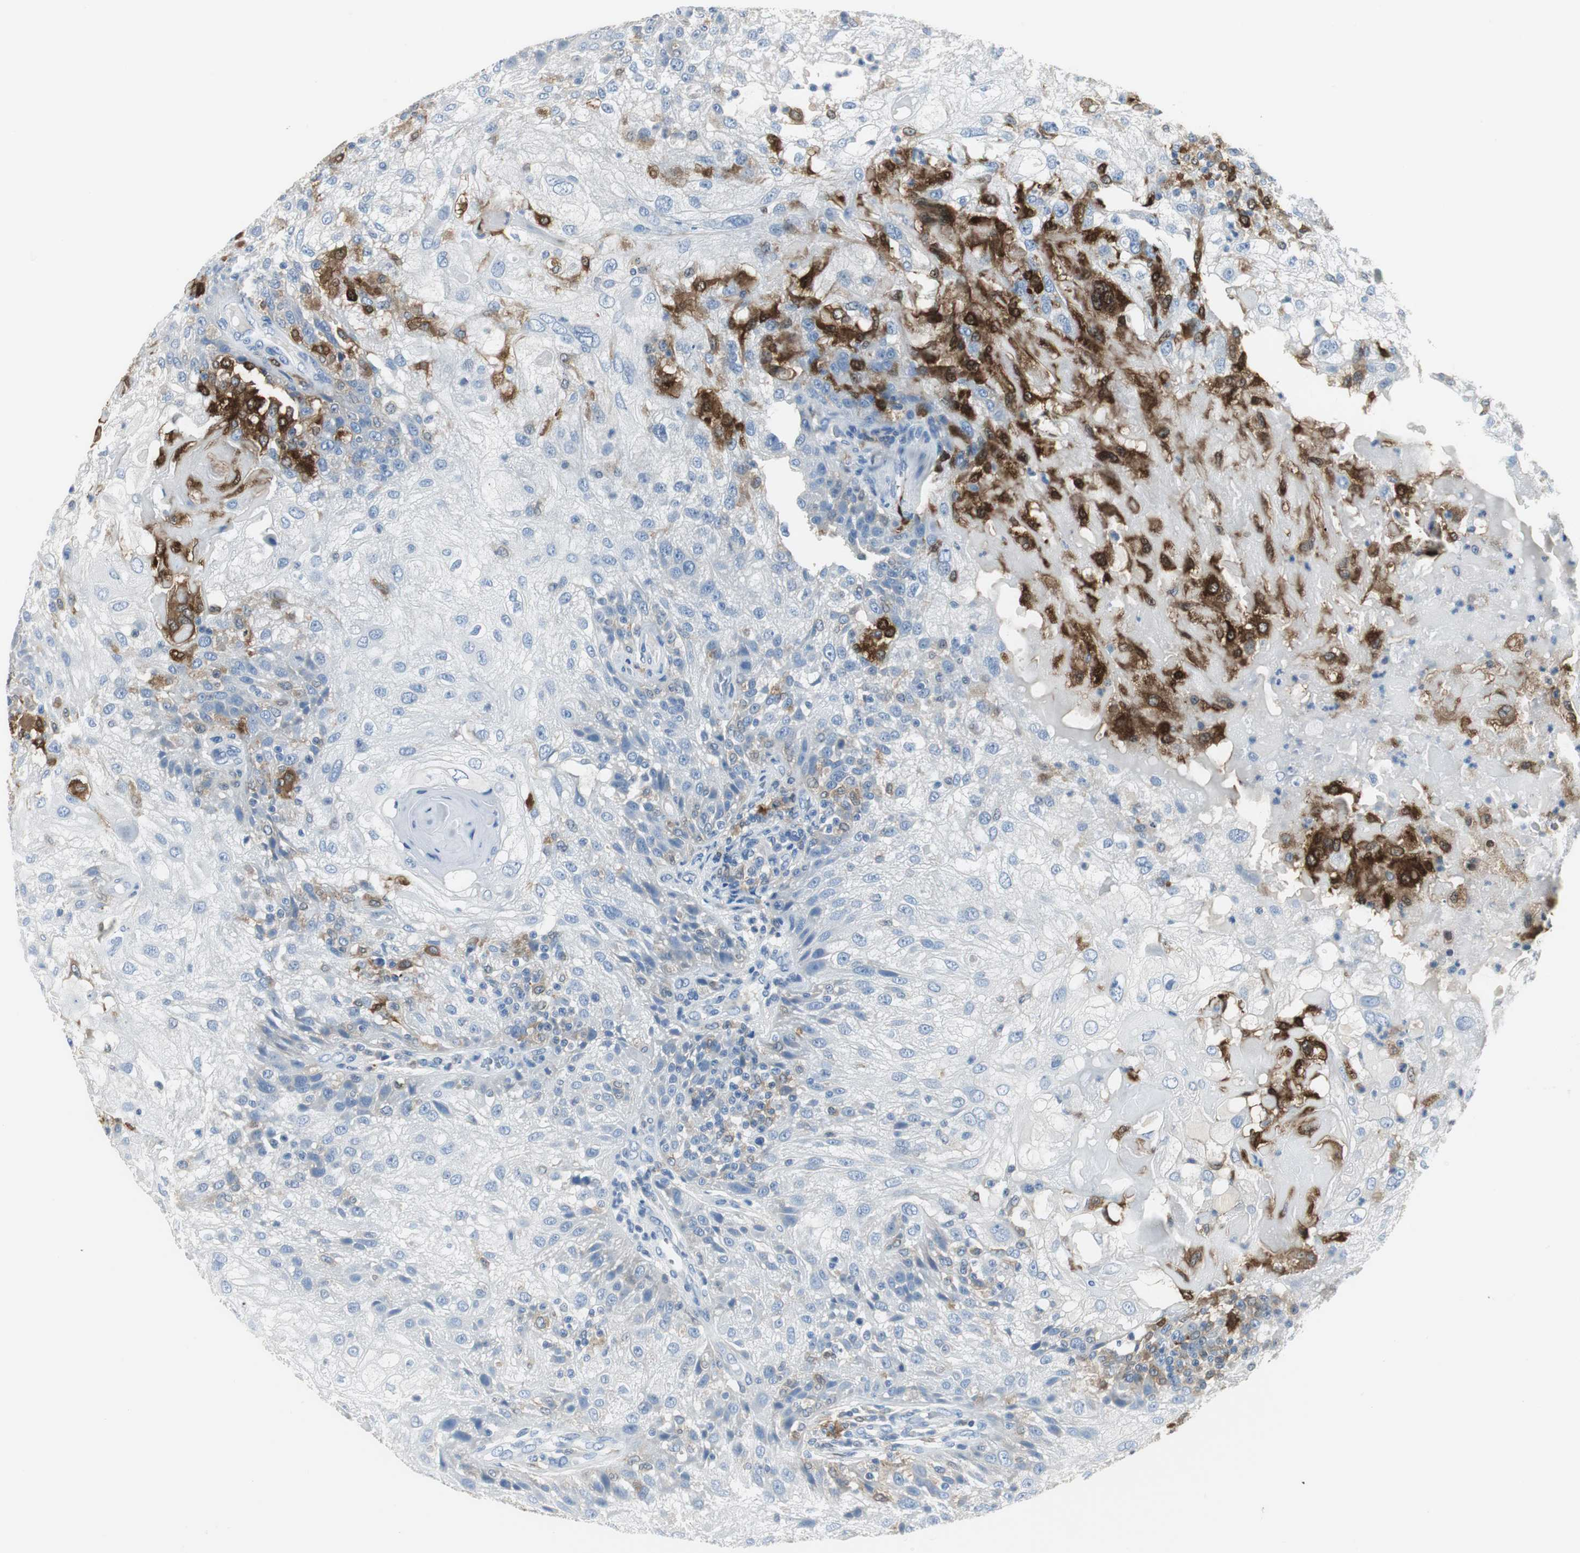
{"staining": {"intensity": "weak", "quantity": "<25%", "location": "cytoplasmic/membranous"}, "tissue": "skin cancer", "cell_type": "Tumor cells", "image_type": "cancer", "snomed": [{"axis": "morphology", "description": "Normal tissue, NOS"}, {"axis": "morphology", "description": "Squamous cell carcinoma, NOS"}, {"axis": "topography", "description": "Skin"}], "caption": "Skin squamous cell carcinoma was stained to show a protein in brown. There is no significant staining in tumor cells. (DAB (3,3'-diaminobenzidine) IHC, high magnification).", "gene": "FBP1", "patient": {"sex": "female", "age": 83}}